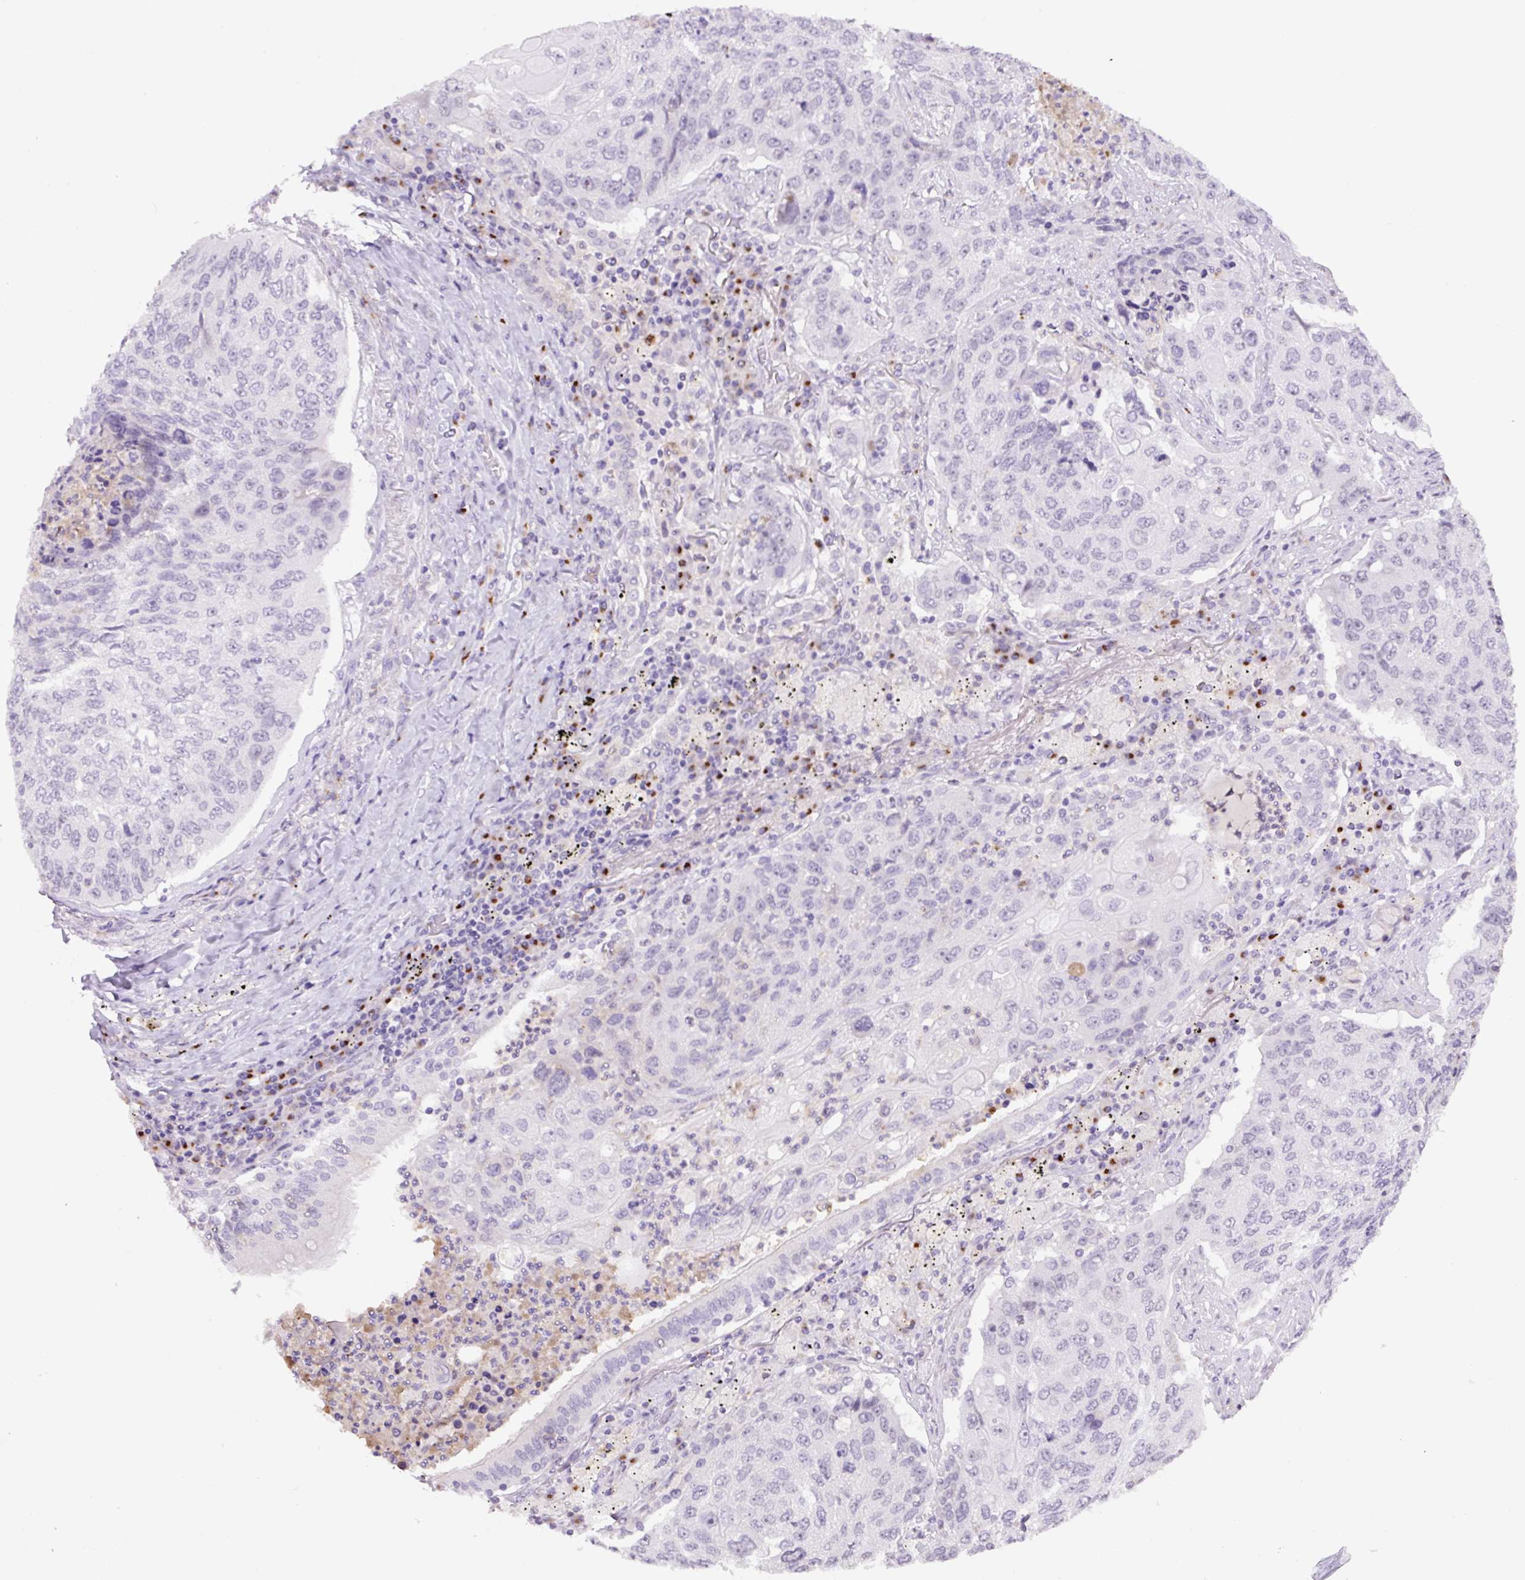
{"staining": {"intensity": "negative", "quantity": "none", "location": "none"}, "tissue": "lung cancer", "cell_type": "Tumor cells", "image_type": "cancer", "snomed": [{"axis": "morphology", "description": "Squamous cell carcinoma, NOS"}, {"axis": "topography", "description": "Lung"}], "caption": "Immunohistochemistry image of neoplastic tissue: lung cancer stained with DAB (3,3'-diaminobenzidine) shows no significant protein staining in tumor cells.", "gene": "MFSD3", "patient": {"sex": "female", "age": 63}}